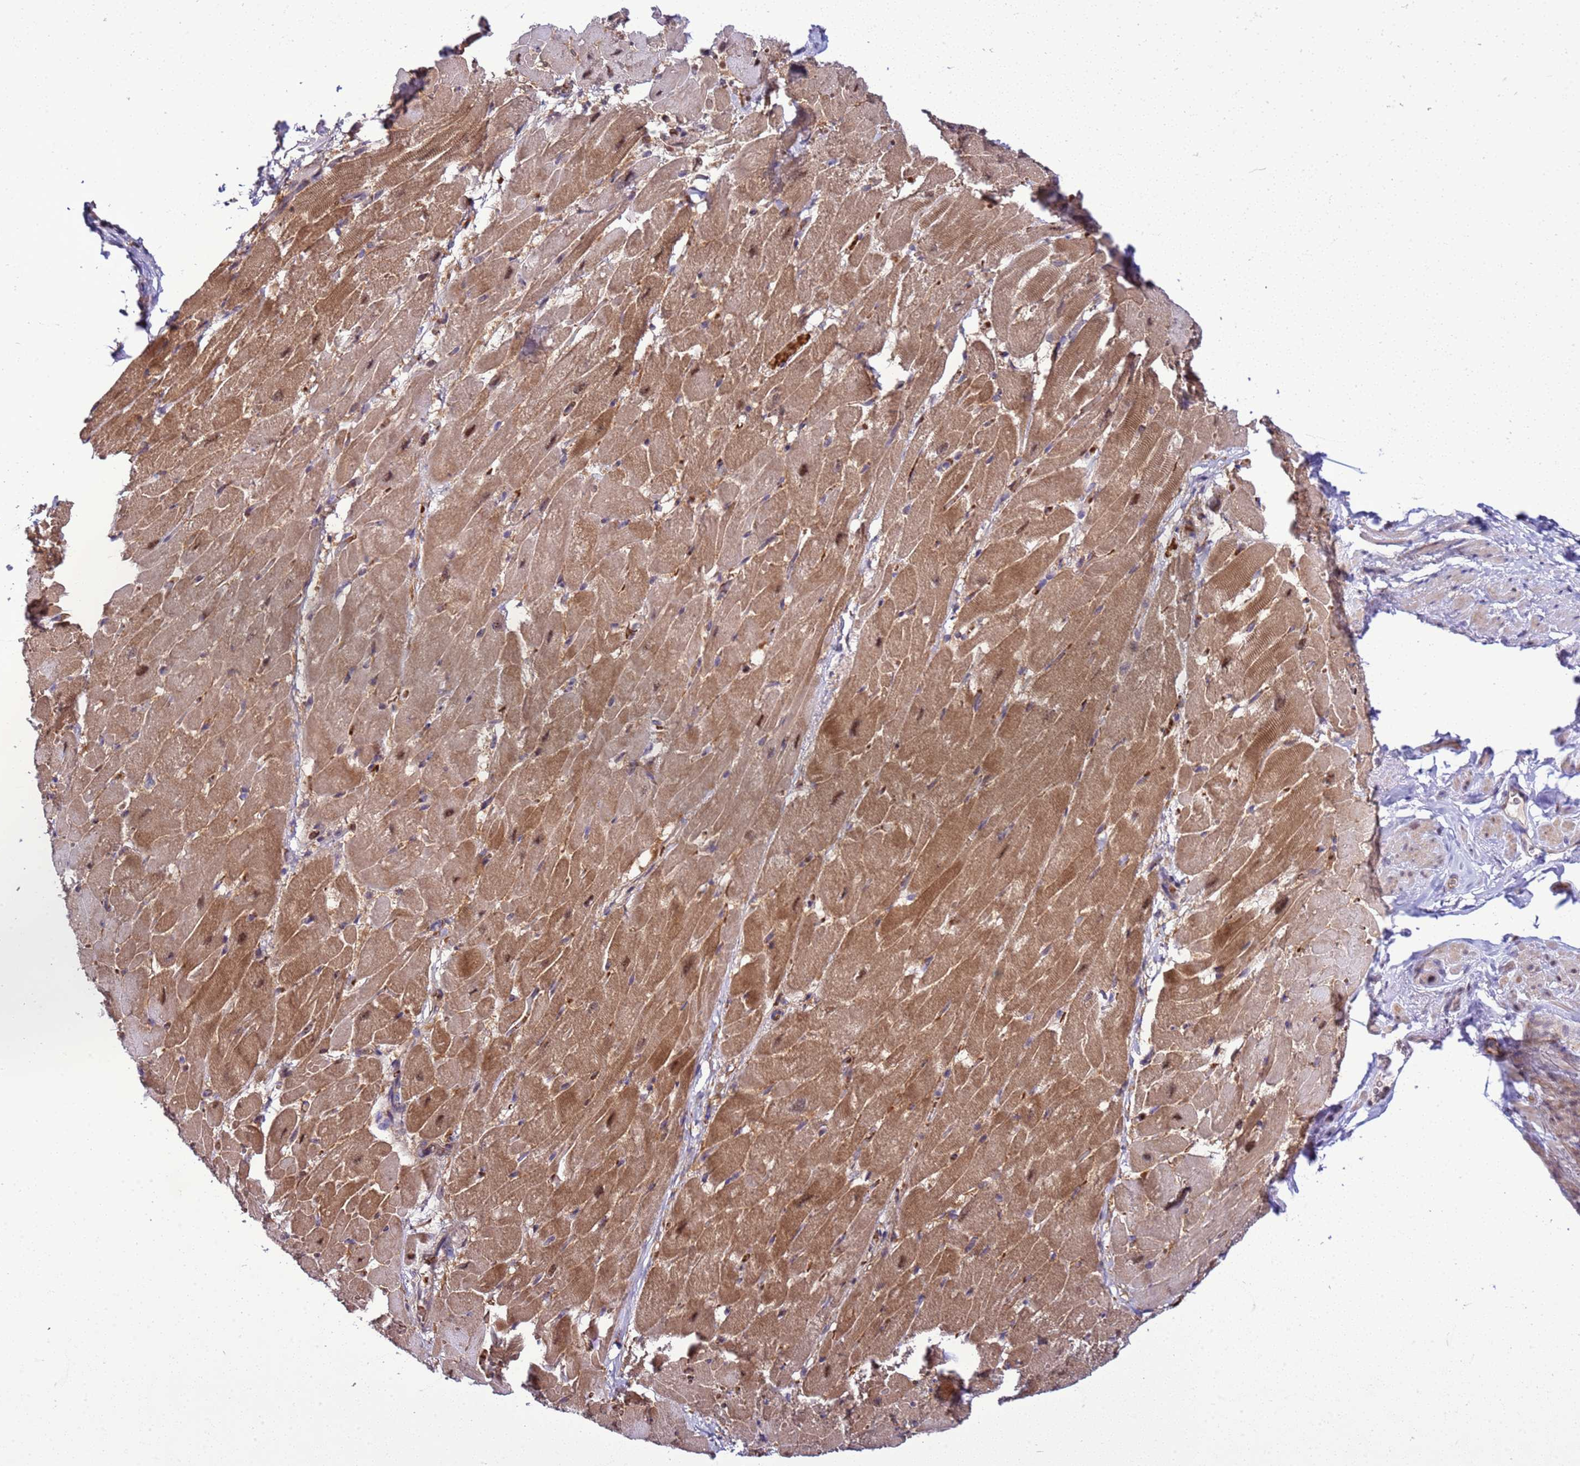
{"staining": {"intensity": "moderate", "quantity": ">75%", "location": "cytoplasmic/membranous,nuclear"}, "tissue": "heart muscle", "cell_type": "Cardiomyocytes", "image_type": "normal", "snomed": [{"axis": "morphology", "description": "Normal tissue, NOS"}, {"axis": "topography", "description": "Heart"}], "caption": "Cardiomyocytes reveal medium levels of moderate cytoplasmic/membranous,nuclear expression in approximately >75% of cells in unremarkable human heart muscle. The protein of interest is stained brown, and the nuclei are stained in blue (DAB IHC with brightfield microscopy, high magnification).", "gene": "GEN1", "patient": {"sex": "male", "age": 37}}